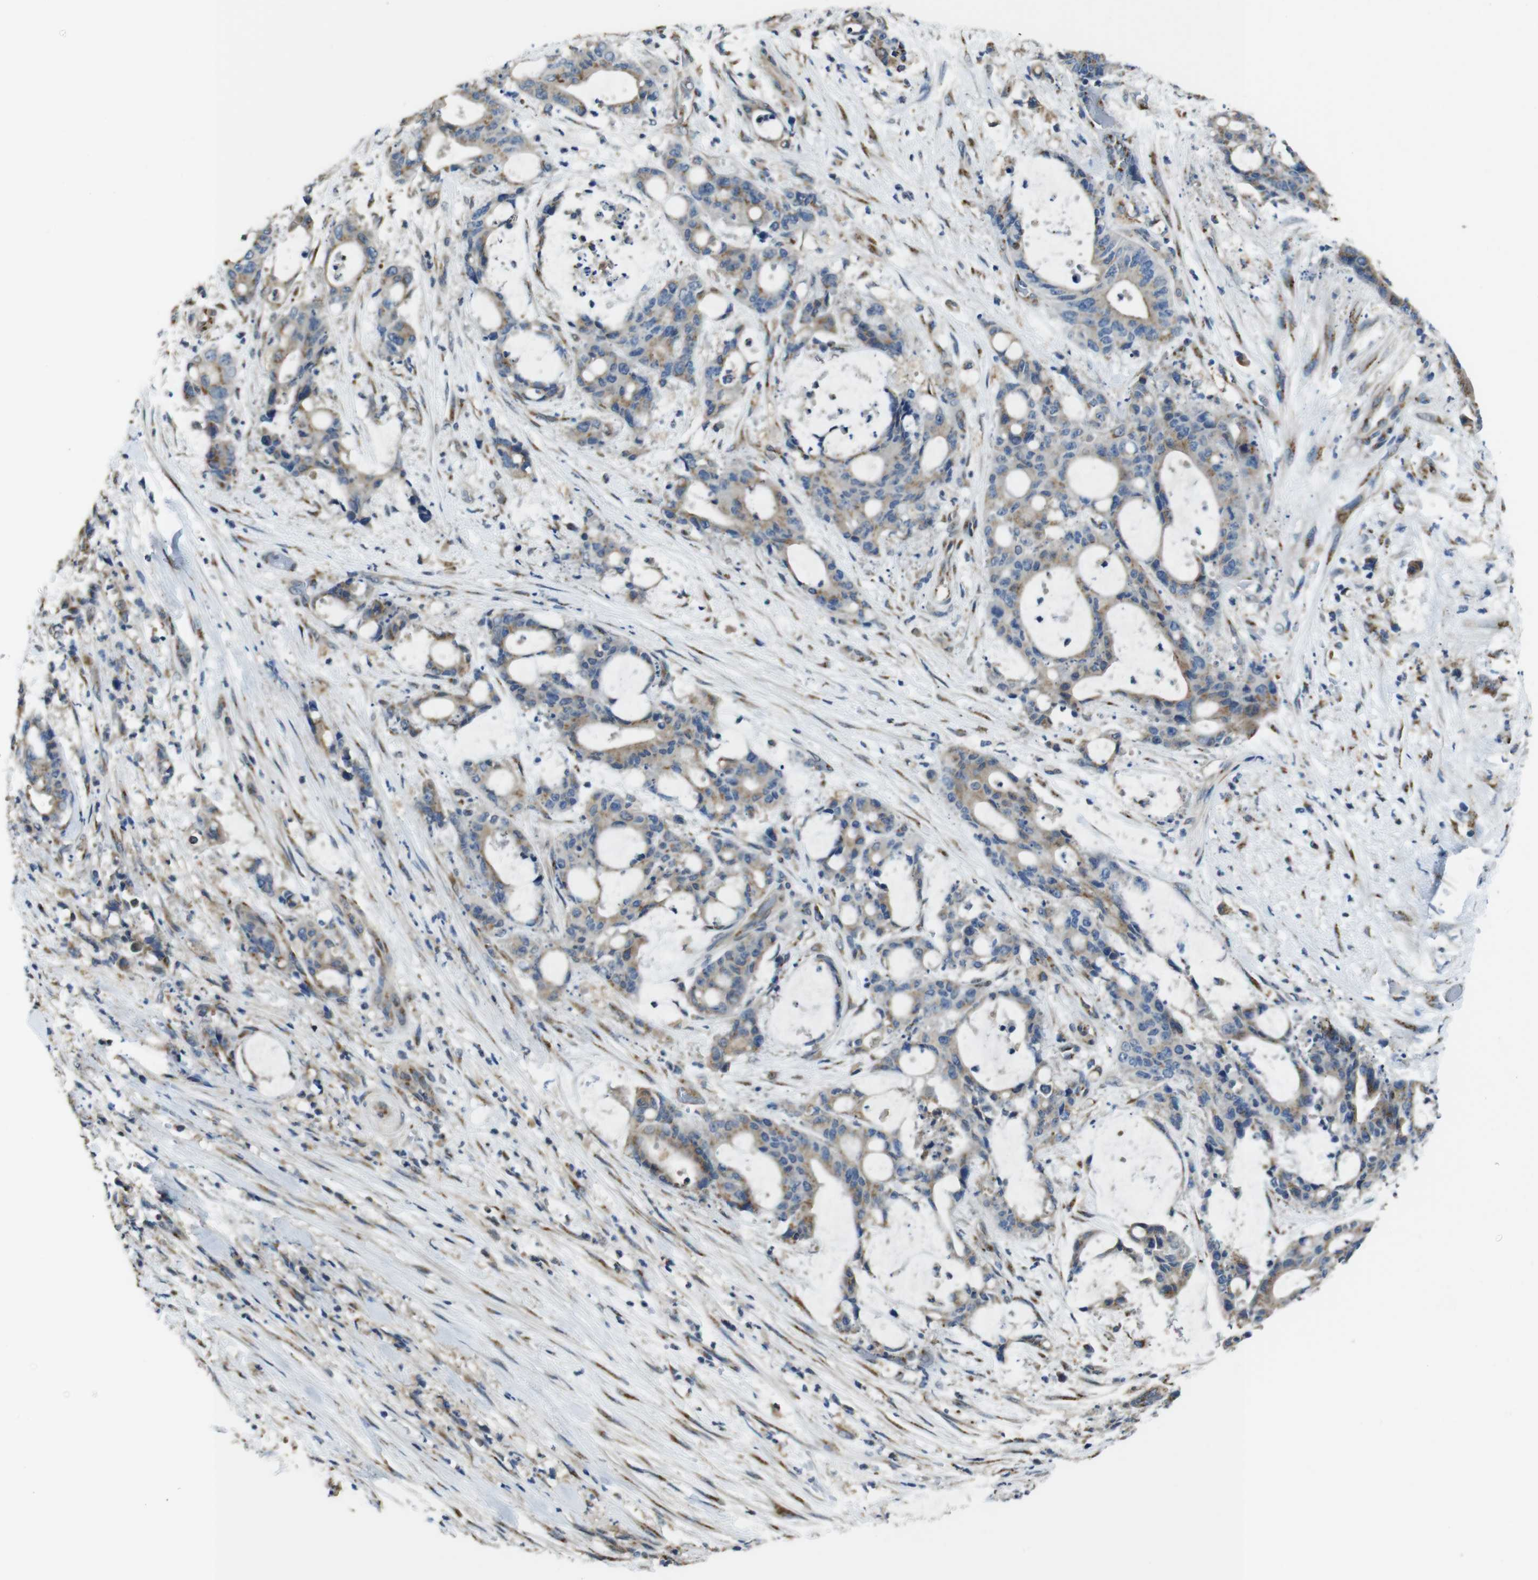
{"staining": {"intensity": "weak", "quantity": ">75%", "location": "cytoplasmic/membranous"}, "tissue": "liver cancer", "cell_type": "Tumor cells", "image_type": "cancer", "snomed": [{"axis": "morphology", "description": "Normal tissue, NOS"}, {"axis": "morphology", "description": "Cholangiocarcinoma"}, {"axis": "topography", "description": "Liver"}, {"axis": "topography", "description": "Peripheral nerve tissue"}], "caption": "Immunohistochemical staining of liver cancer (cholangiocarcinoma) displays low levels of weak cytoplasmic/membranous expression in about >75% of tumor cells.", "gene": "RAB6A", "patient": {"sex": "female", "age": 73}}